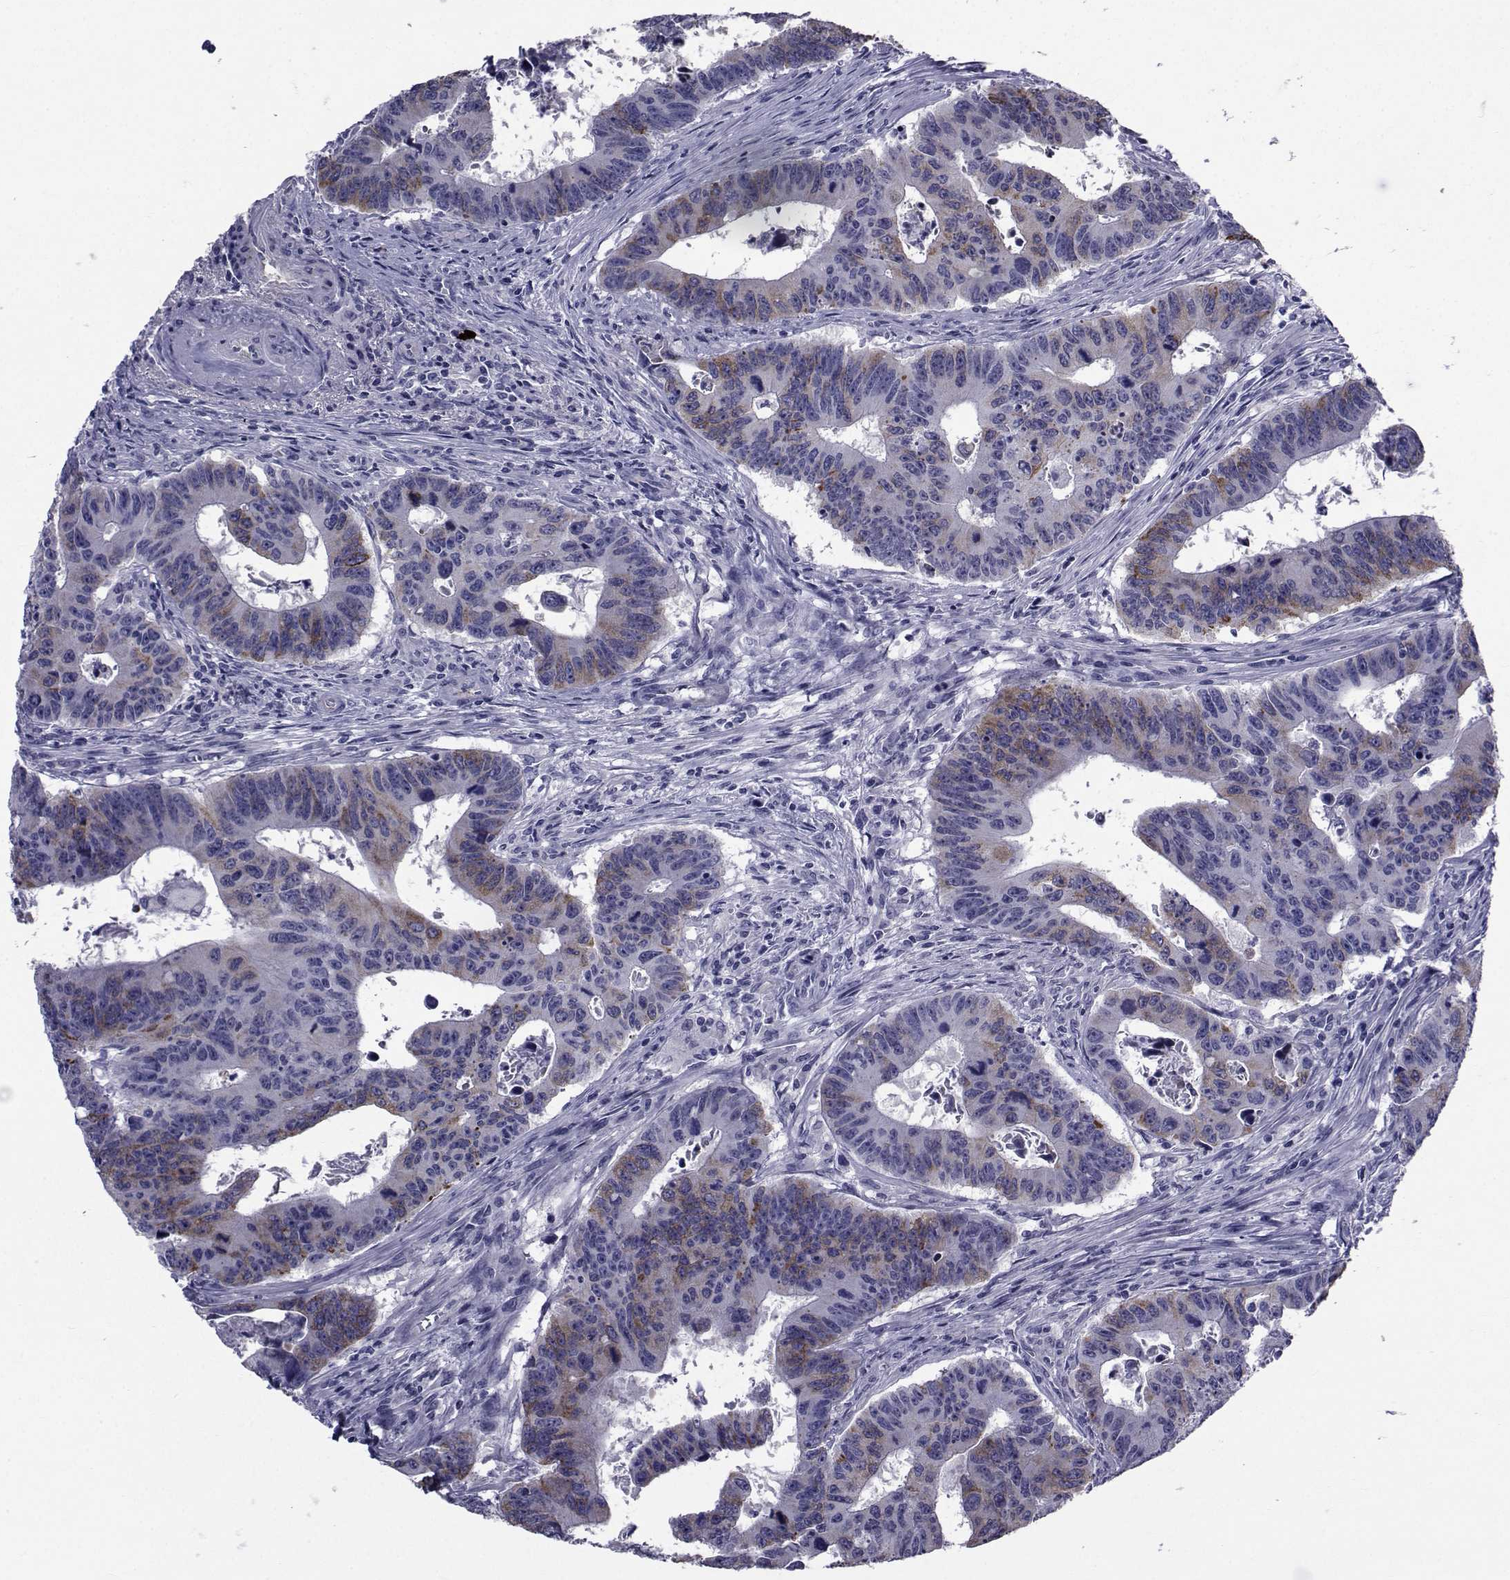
{"staining": {"intensity": "moderate", "quantity": "<25%", "location": "cytoplasmic/membranous"}, "tissue": "colorectal cancer", "cell_type": "Tumor cells", "image_type": "cancer", "snomed": [{"axis": "morphology", "description": "Adenocarcinoma, NOS"}, {"axis": "topography", "description": "Appendix"}, {"axis": "topography", "description": "Colon"}, {"axis": "topography", "description": "Cecum"}, {"axis": "topography", "description": "Colon asc"}], "caption": "Moderate cytoplasmic/membranous protein expression is seen in approximately <25% of tumor cells in colorectal adenocarcinoma.", "gene": "SEMA5B", "patient": {"sex": "female", "age": 85}}